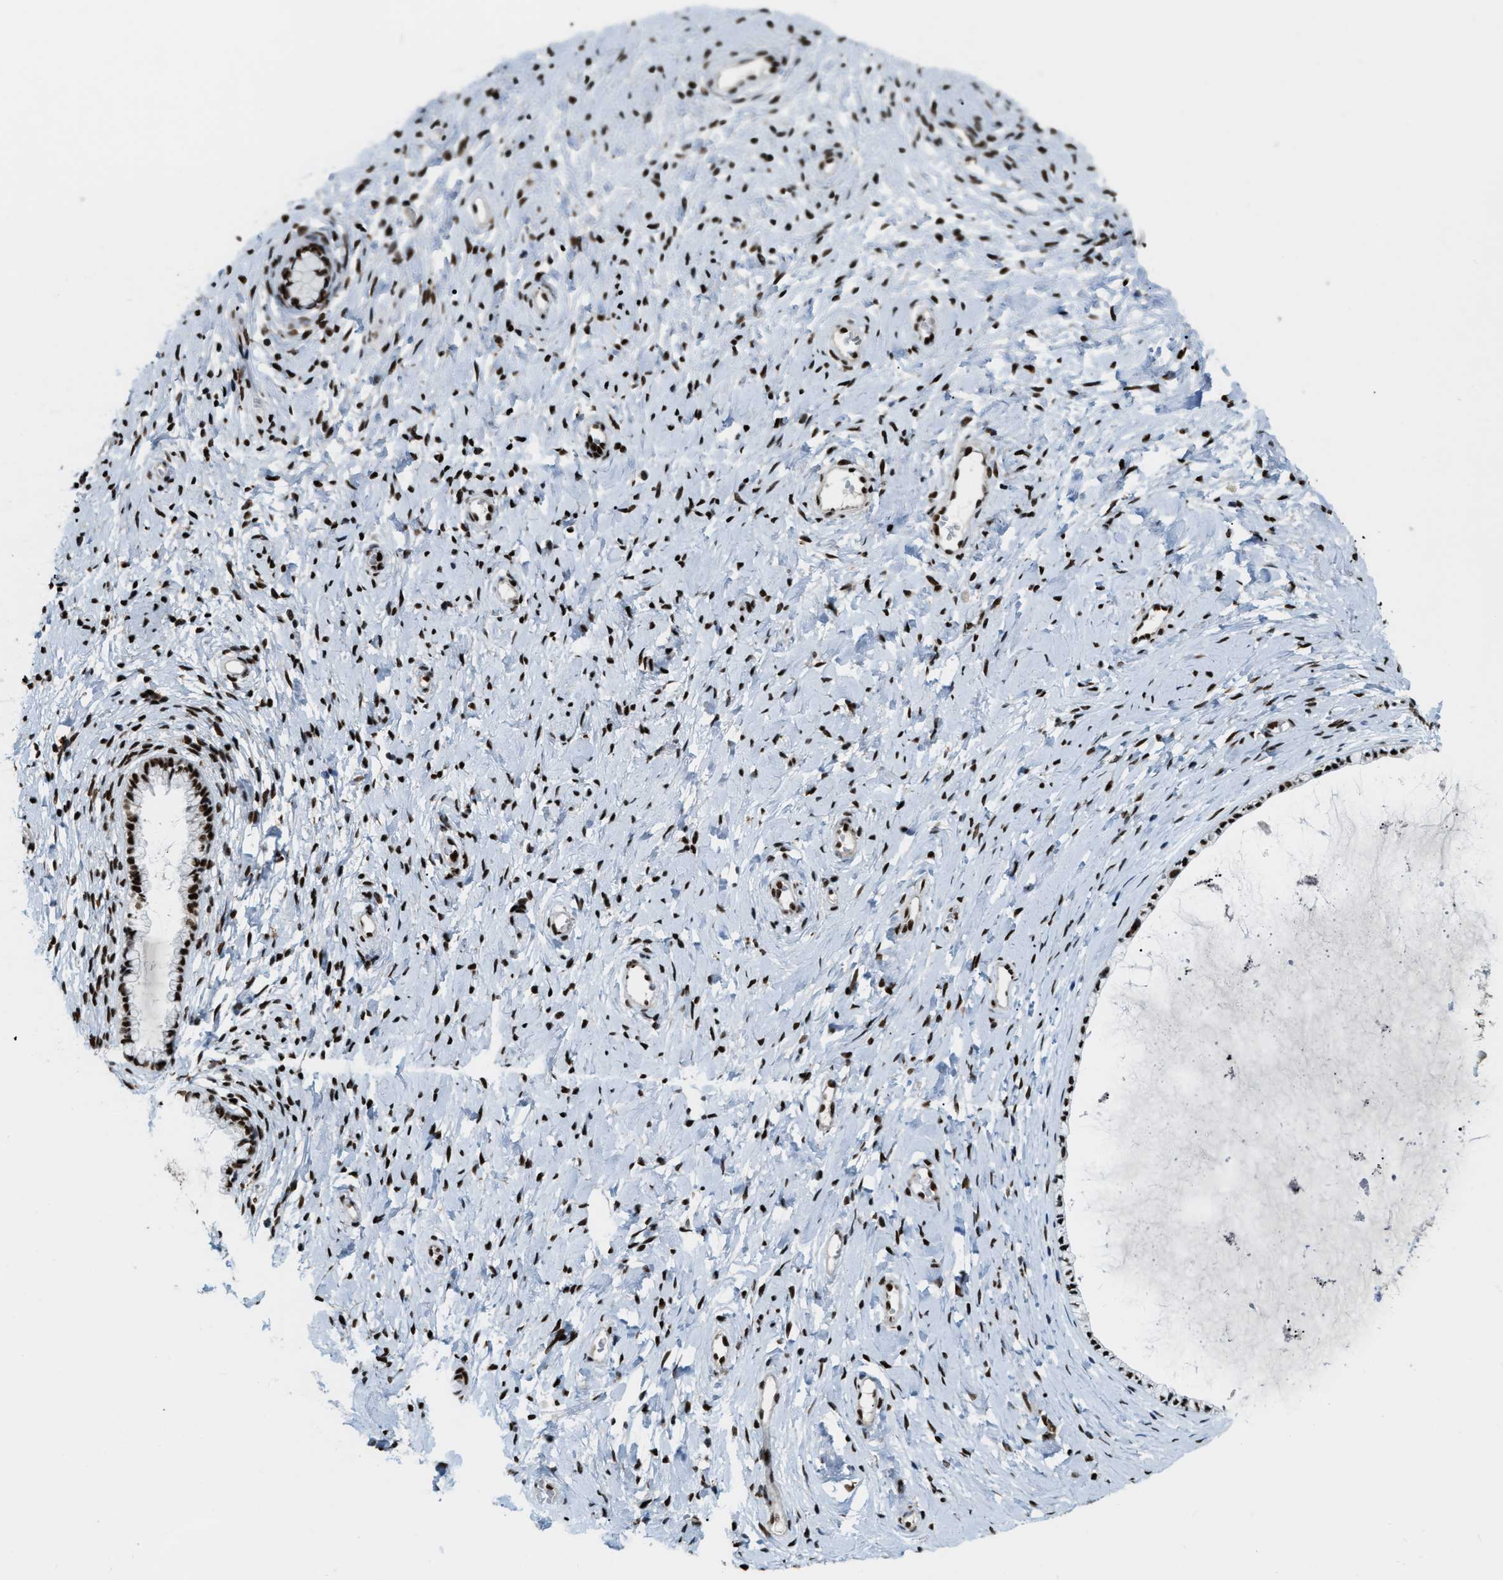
{"staining": {"intensity": "strong", "quantity": ">75%", "location": "nuclear"}, "tissue": "cervix", "cell_type": "Glandular cells", "image_type": "normal", "snomed": [{"axis": "morphology", "description": "Normal tissue, NOS"}, {"axis": "topography", "description": "Cervix"}], "caption": "High-power microscopy captured an immunohistochemistry (IHC) photomicrograph of benign cervix, revealing strong nuclear staining in about >75% of glandular cells. The protein of interest is stained brown, and the nuclei are stained in blue (DAB IHC with brightfield microscopy, high magnification).", "gene": "NUMA1", "patient": {"sex": "female", "age": 72}}